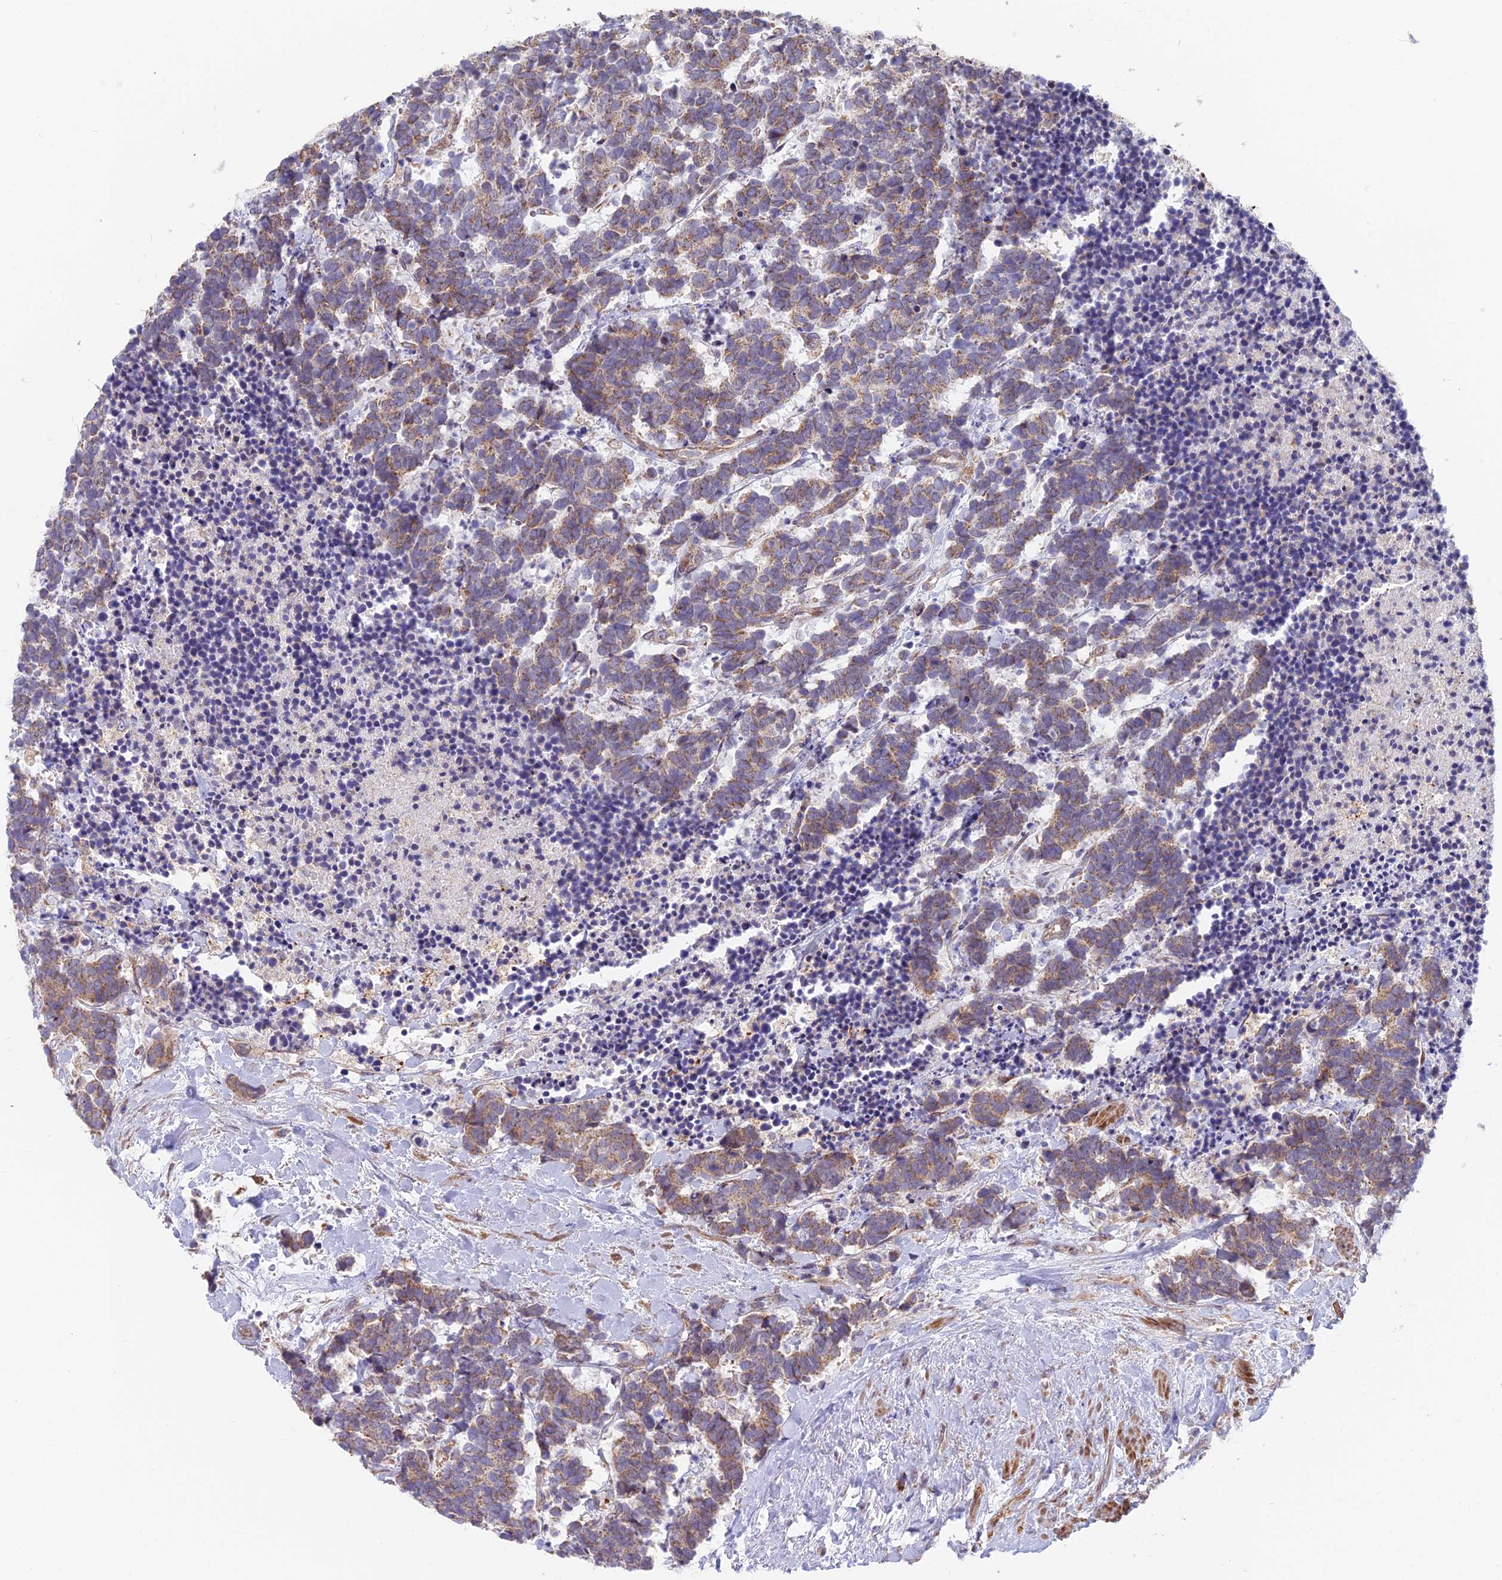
{"staining": {"intensity": "weak", "quantity": "25%-75%", "location": "cytoplasmic/membranous"}, "tissue": "carcinoid", "cell_type": "Tumor cells", "image_type": "cancer", "snomed": [{"axis": "morphology", "description": "Carcinoma, NOS"}, {"axis": "morphology", "description": "Carcinoid, malignant, NOS"}, {"axis": "topography", "description": "Prostate"}], "caption": "Immunohistochemistry (IHC) photomicrograph of neoplastic tissue: carcinoid stained using immunohistochemistry (IHC) reveals low levels of weak protein expression localized specifically in the cytoplasmic/membranous of tumor cells, appearing as a cytoplasmic/membranous brown color.", "gene": "TBC1D20", "patient": {"sex": "male", "age": 57}}